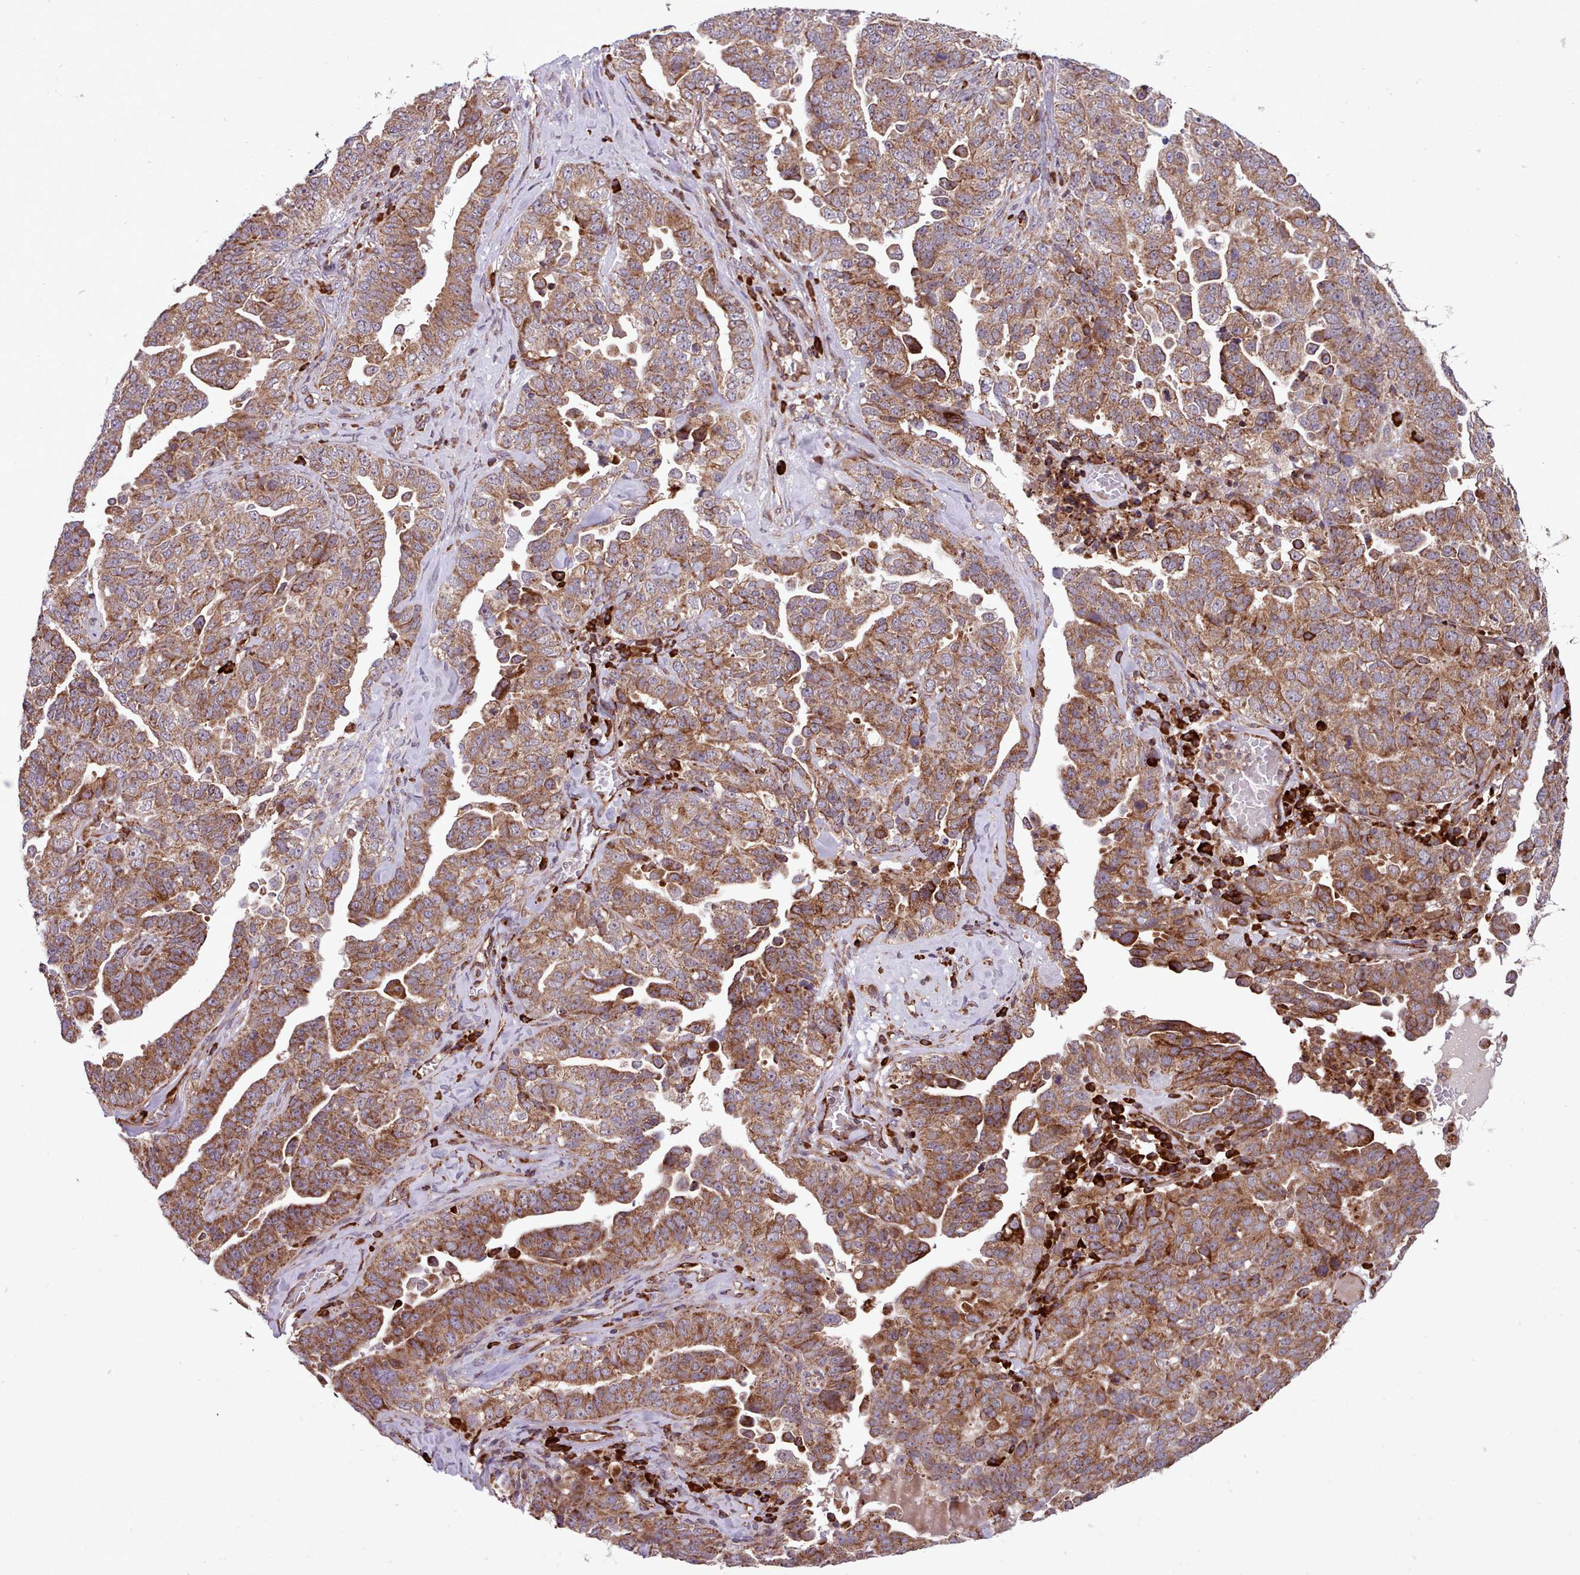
{"staining": {"intensity": "moderate", "quantity": ">75%", "location": "cytoplasmic/membranous"}, "tissue": "ovarian cancer", "cell_type": "Tumor cells", "image_type": "cancer", "snomed": [{"axis": "morphology", "description": "Carcinoma, endometroid"}, {"axis": "topography", "description": "Ovary"}], "caption": "IHC of ovarian cancer (endometroid carcinoma) displays medium levels of moderate cytoplasmic/membranous expression in about >75% of tumor cells. The protein is shown in brown color, while the nuclei are stained blue.", "gene": "TTLL3", "patient": {"sex": "female", "age": 62}}